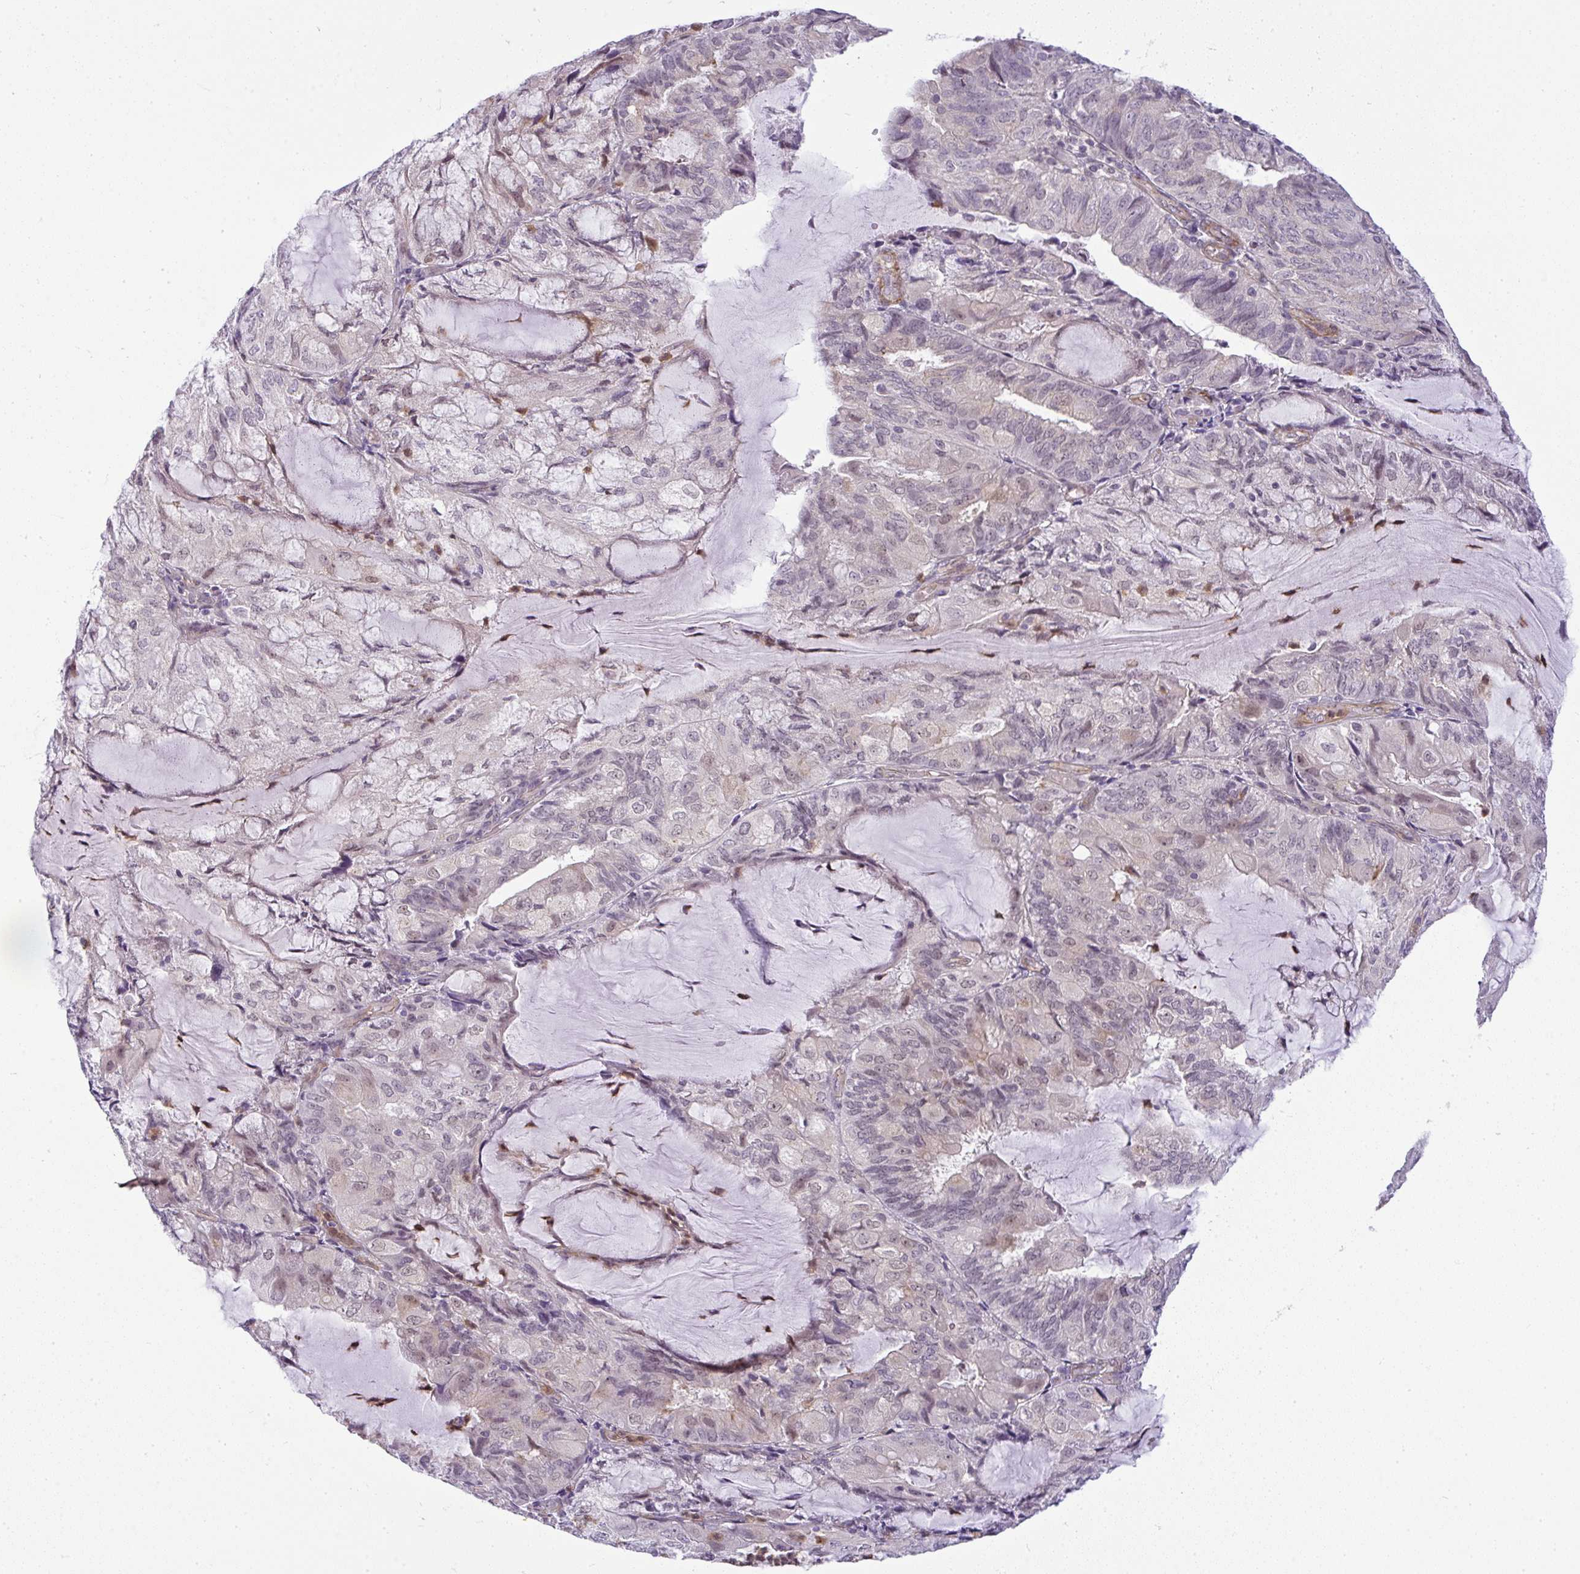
{"staining": {"intensity": "negative", "quantity": "none", "location": "none"}, "tissue": "endometrial cancer", "cell_type": "Tumor cells", "image_type": "cancer", "snomed": [{"axis": "morphology", "description": "Adenocarcinoma, NOS"}, {"axis": "topography", "description": "Endometrium"}], "caption": "Immunohistochemistry (IHC) of human endometrial adenocarcinoma exhibits no positivity in tumor cells. (DAB (3,3'-diaminobenzidine) immunohistochemistry (IHC) with hematoxylin counter stain).", "gene": "DZIP1", "patient": {"sex": "female", "age": 81}}